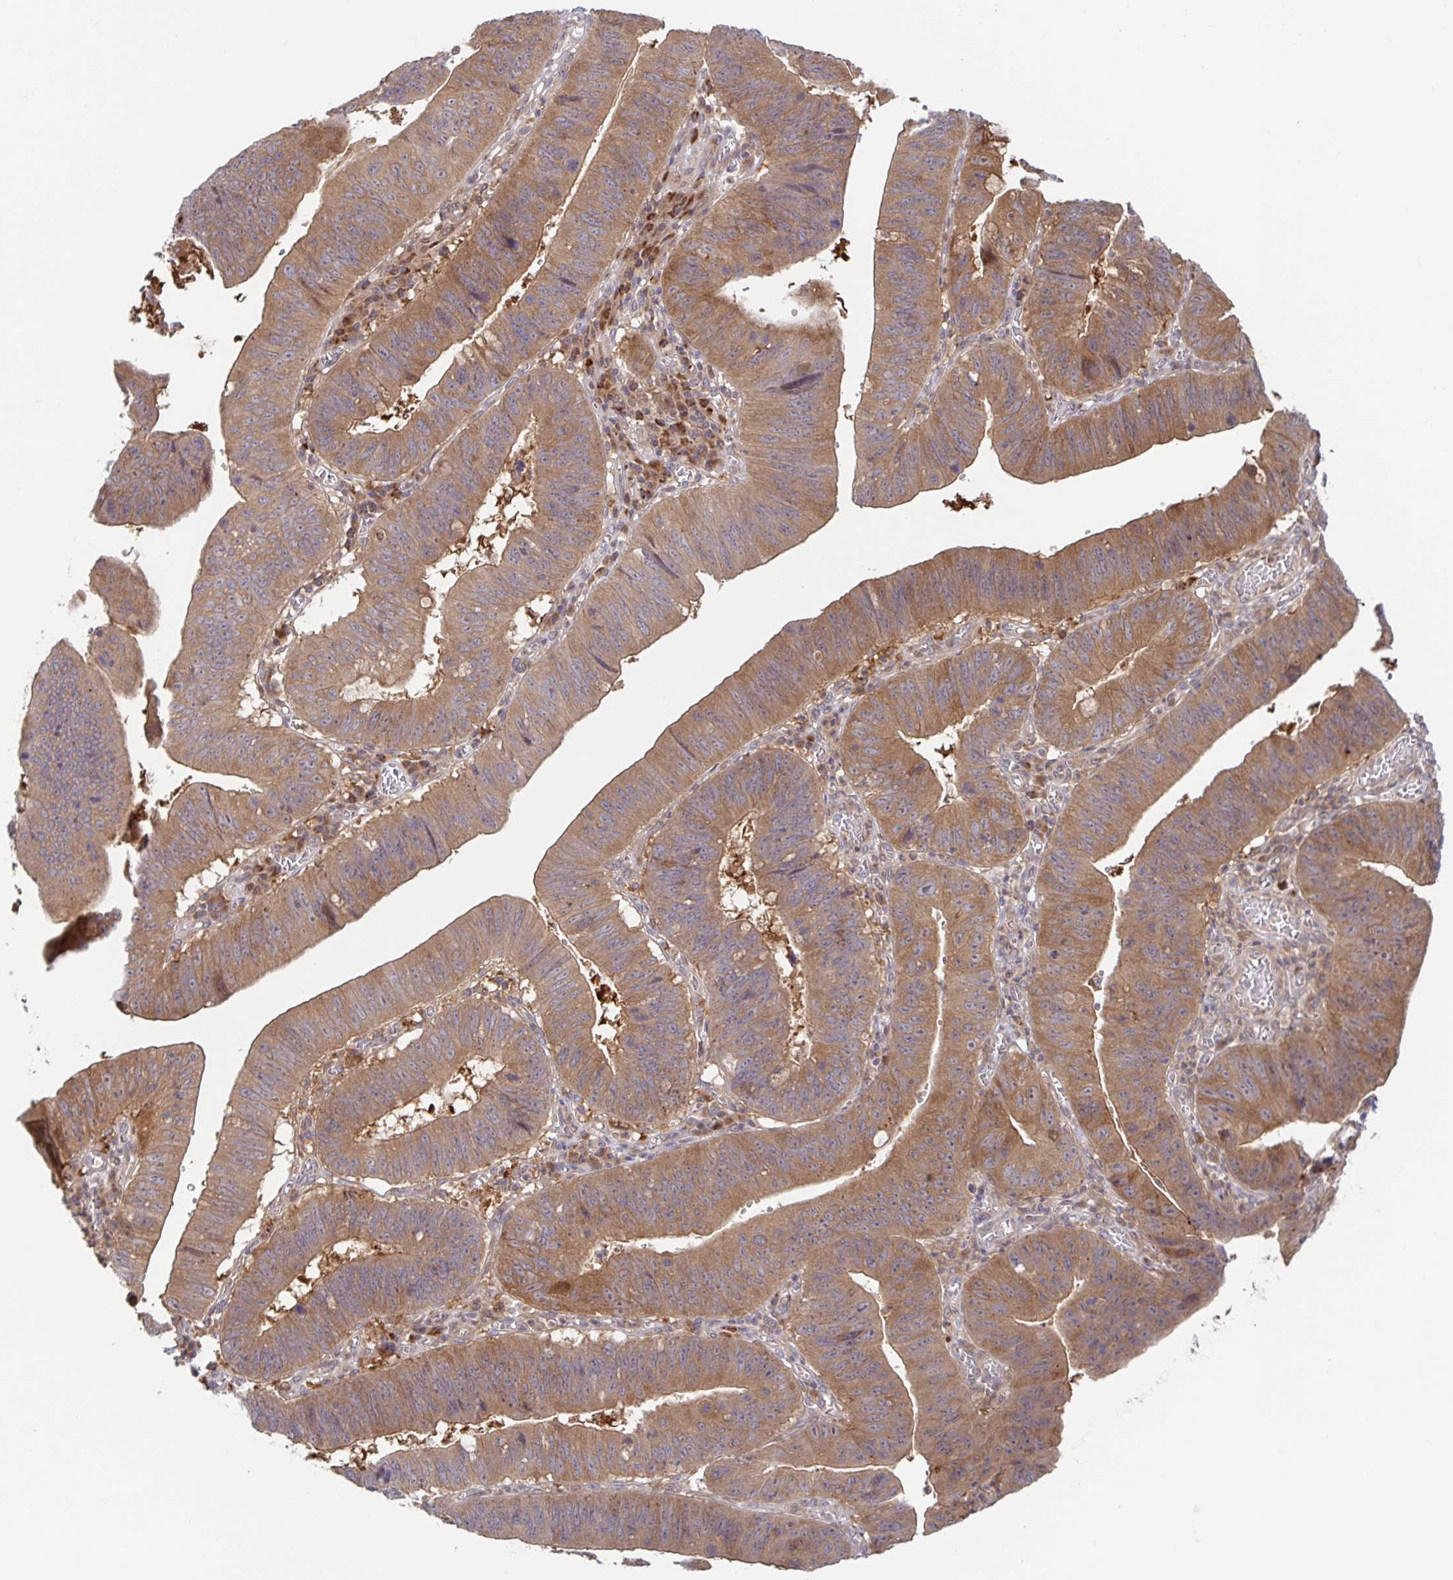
{"staining": {"intensity": "moderate", "quantity": ">75%", "location": "cytoplasmic/membranous"}, "tissue": "stomach cancer", "cell_type": "Tumor cells", "image_type": "cancer", "snomed": [{"axis": "morphology", "description": "Adenocarcinoma, NOS"}, {"axis": "topography", "description": "Stomach"}], "caption": "The image demonstrates staining of stomach cancer, revealing moderate cytoplasmic/membranous protein staining (brown color) within tumor cells. (DAB IHC, brown staining for protein, blue staining for nuclei).", "gene": "AACS", "patient": {"sex": "male", "age": 59}}